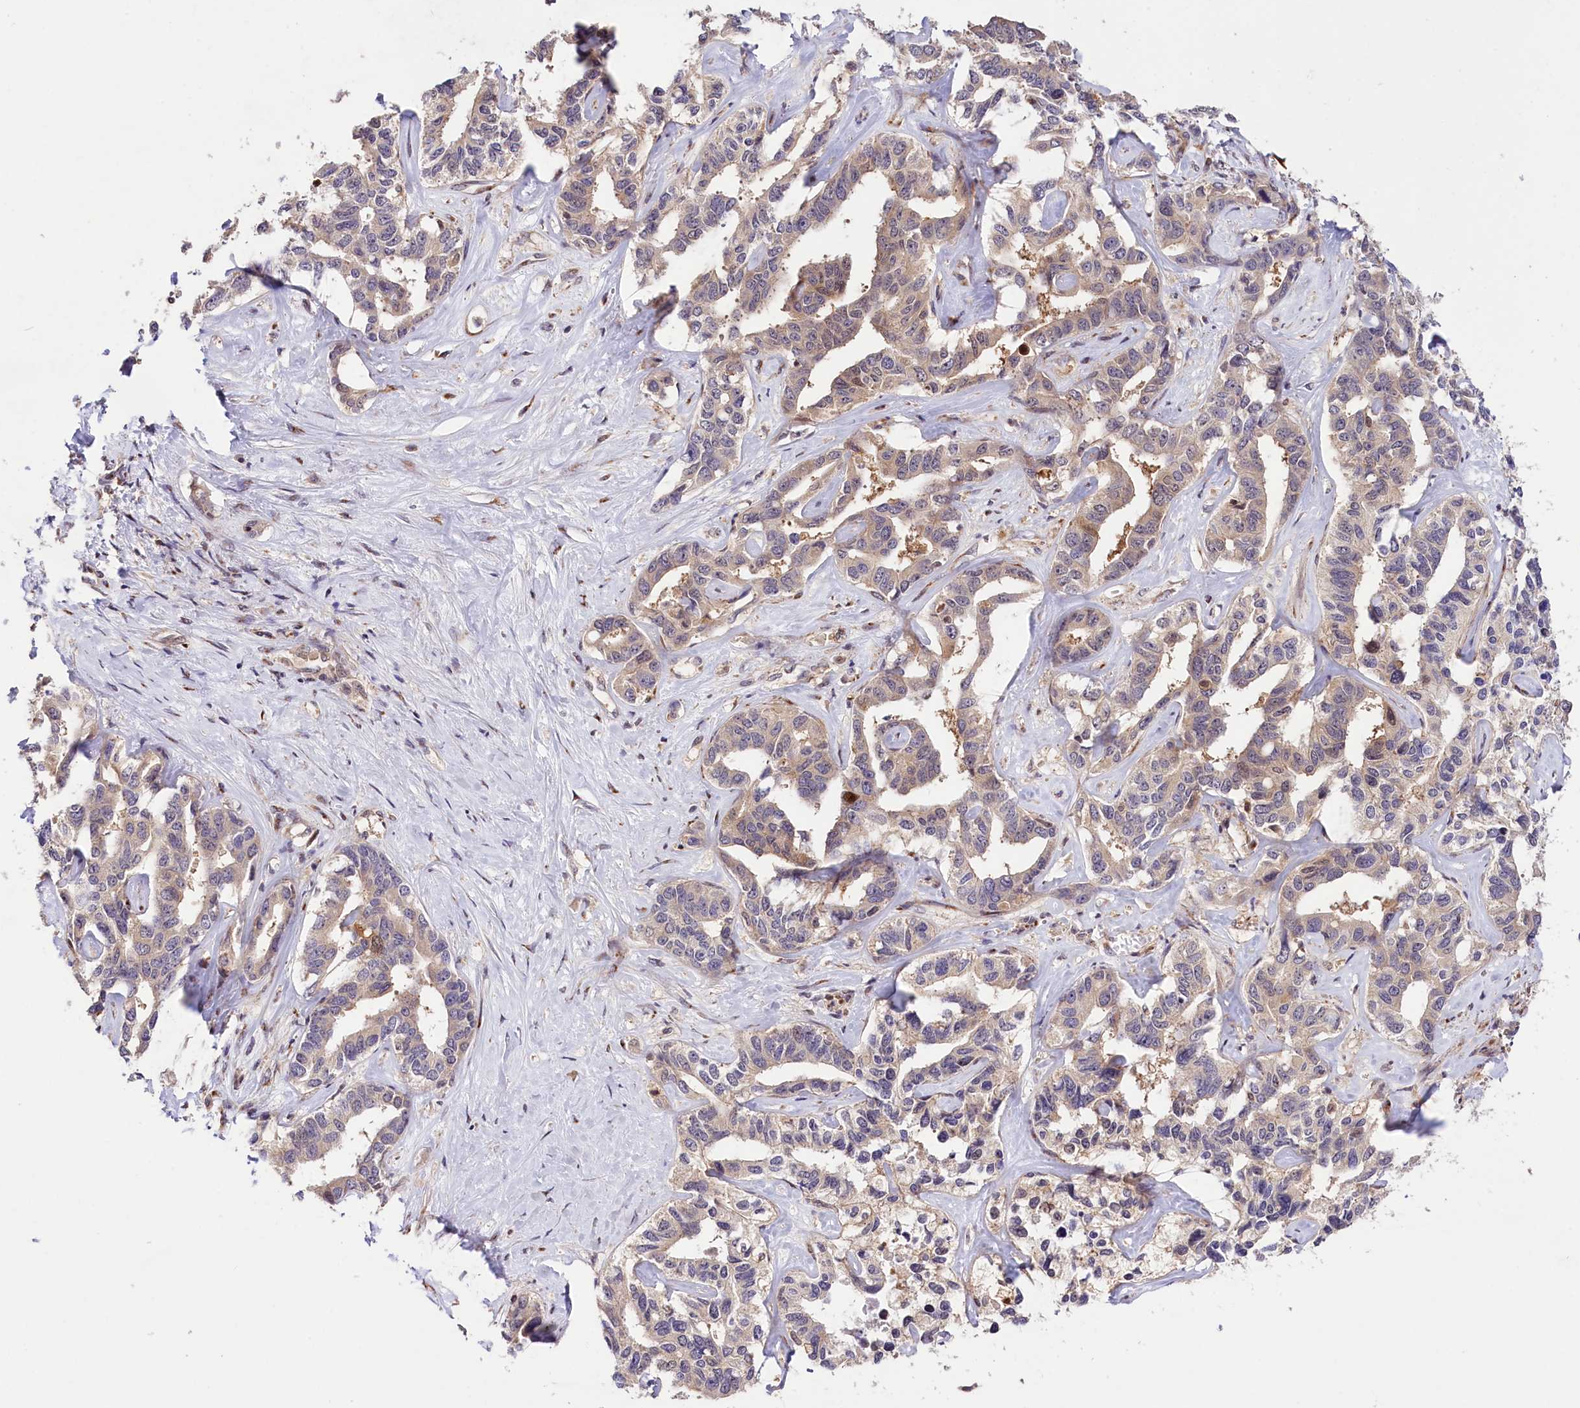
{"staining": {"intensity": "weak", "quantity": "<25%", "location": "cytoplasmic/membranous"}, "tissue": "liver cancer", "cell_type": "Tumor cells", "image_type": "cancer", "snomed": [{"axis": "morphology", "description": "Cholangiocarcinoma"}, {"axis": "topography", "description": "Liver"}], "caption": "DAB immunohistochemical staining of human liver cholangiocarcinoma displays no significant positivity in tumor cells.", "gene": "CHORDC1", "patient": {"sex": "male", "age": 59}}